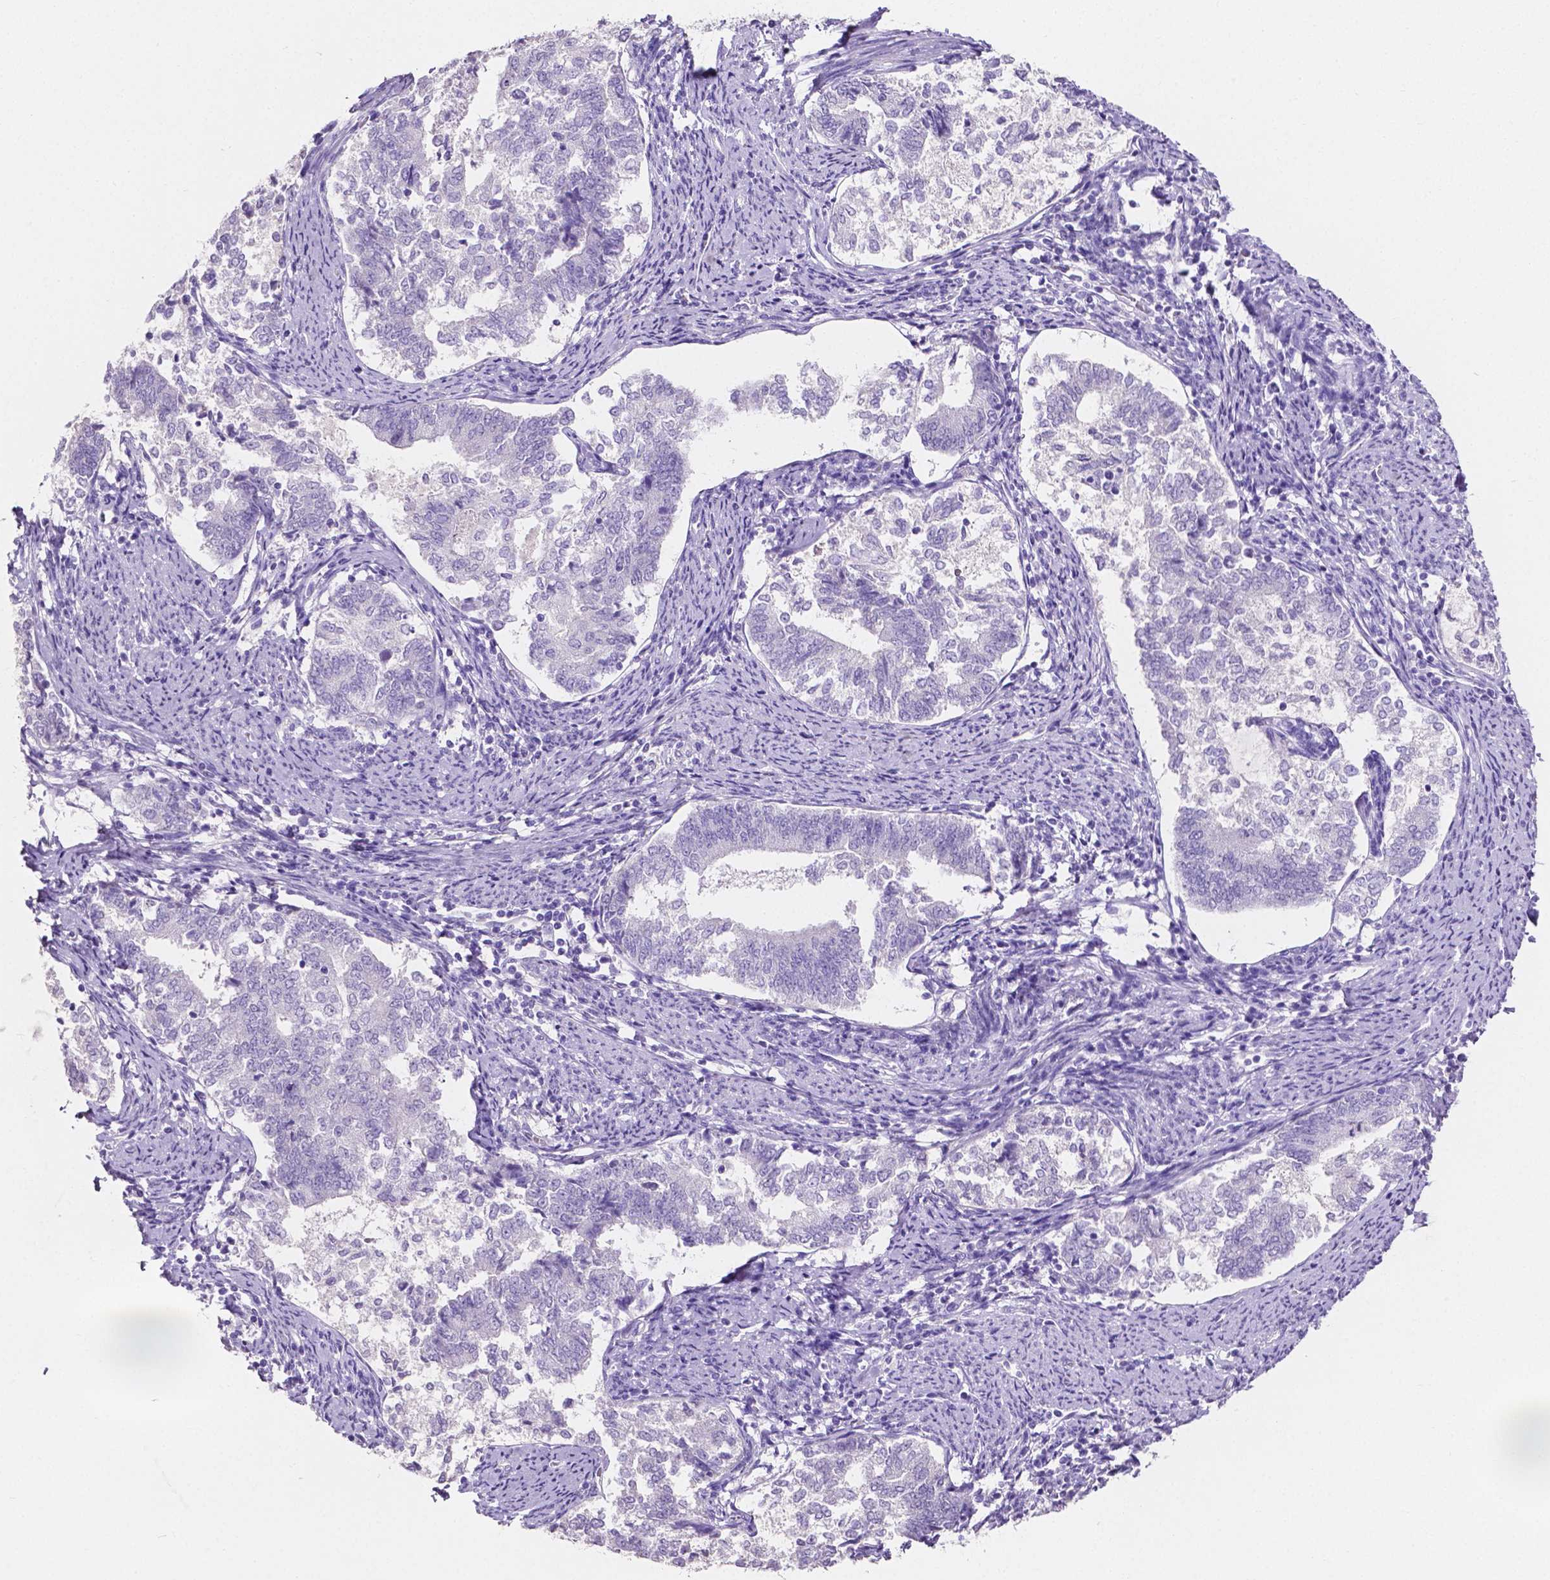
{"staining": {"intensity": "negative", "quantity": "none", "location": "none"}, "tissue": "endometrial cancer", "cell_type": "Tumor cells", "image_type": "cancer", "snomed": [{"axis": "morphology", "description": "Adenocarcinoma, NOS"}, {"axis": "topography", "description": "Endometrium"}], "caption": "DAB (3,3'-diaminobenzidine) immunohistochemical staining of adenocarcinoma (endometrial) exhibits no significant staining in tumor cells.", "gene": "SLC22A2", "patient": {"sex": "female", "age": 65}}